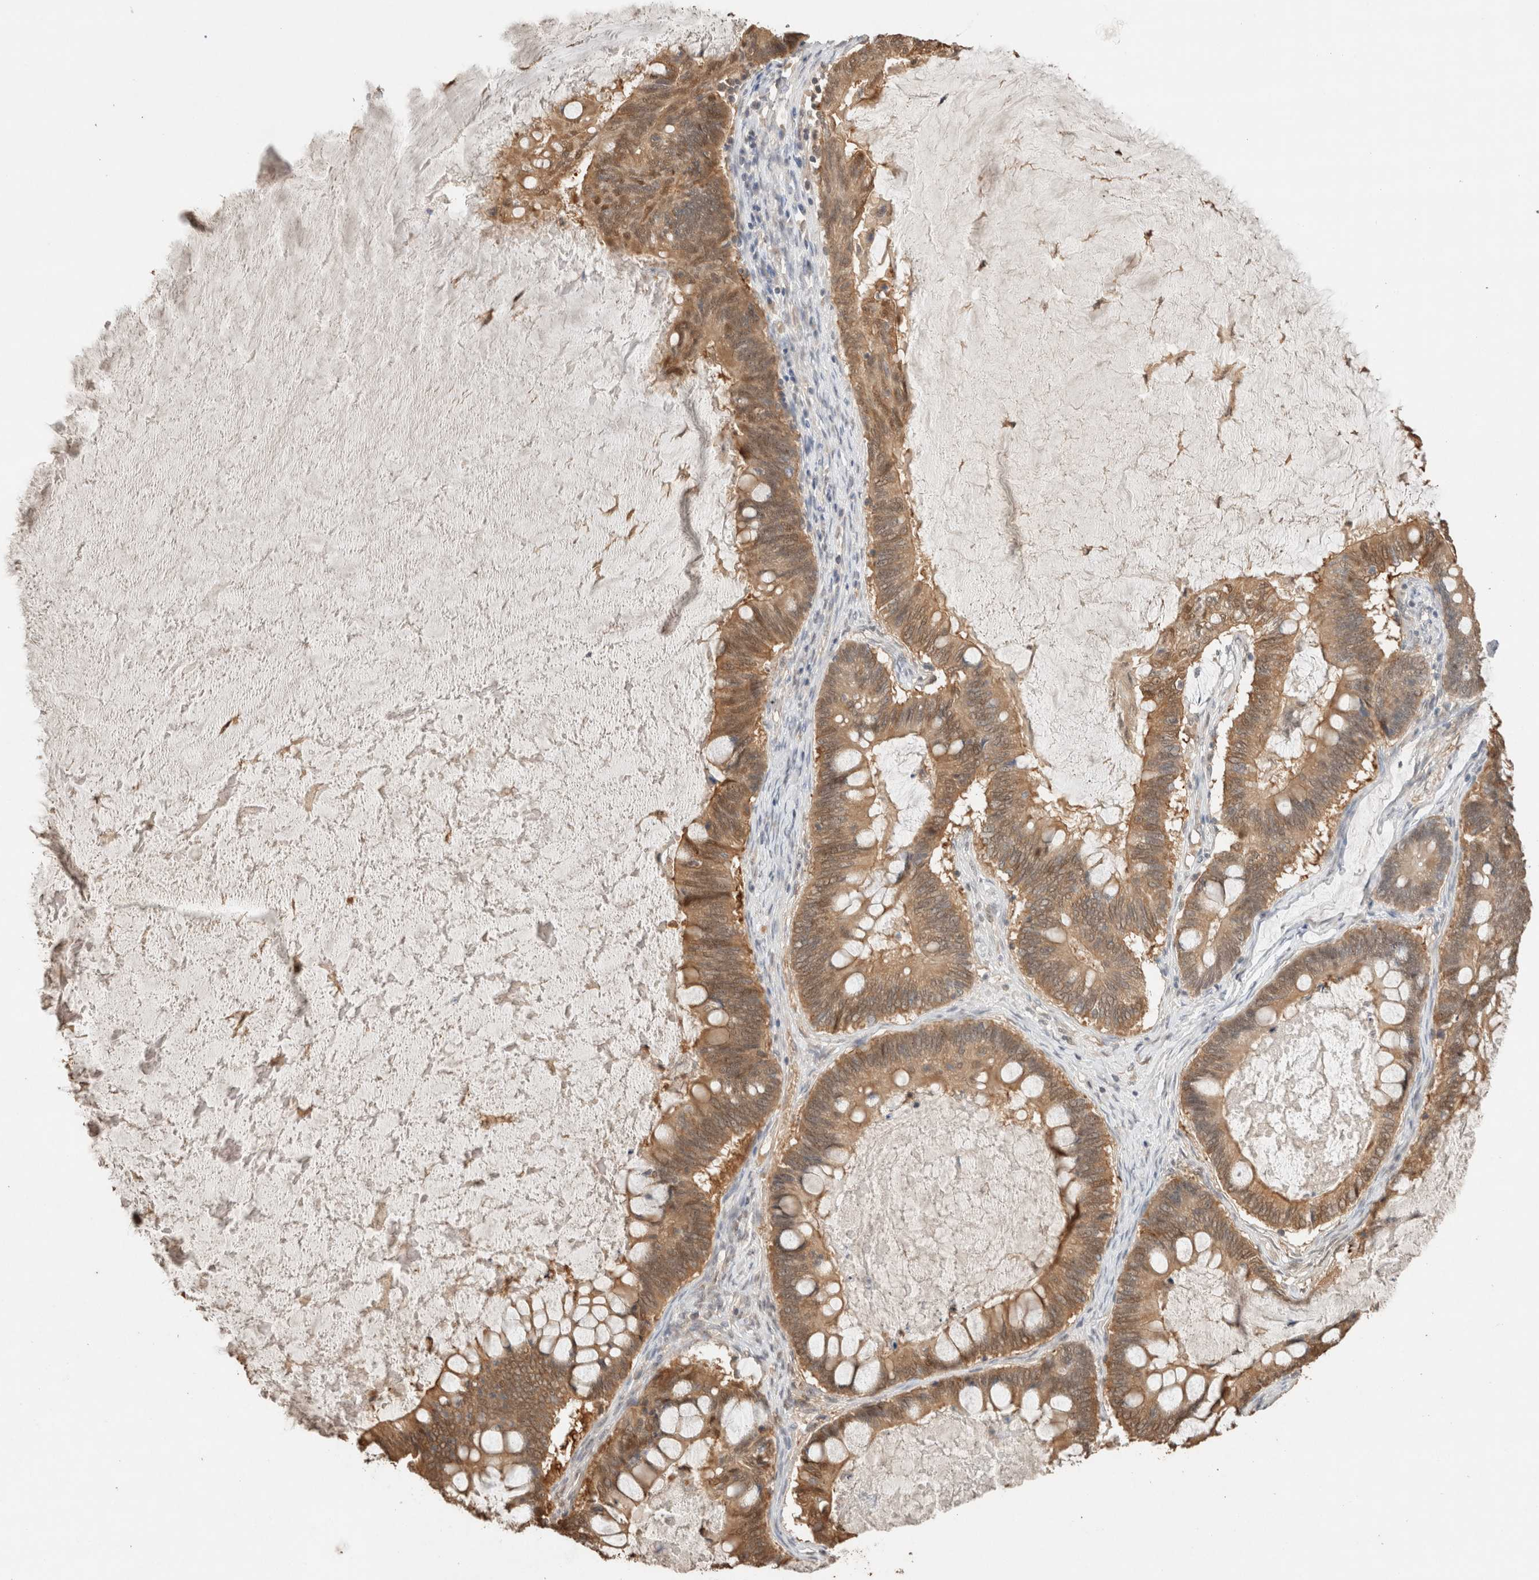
{"staining": {"intensity": "moderate", "quantity": ">75%", "location": "cytoplasmic/membranous,nuclear"}, "tissue": "ovarian cancer", "cell_type": "Tumor cells", "image_type": "cancer", "snomed": [{"axis": "morphology", "description": "Cystadenocarcinoma, mucinous, NOS"}, {"axis": "topography", "description": "Ovary"}], "caption": "Moderate cytoplasmic/membranous and nuclear protein staining is present in about >75% of tumor cells in ovarian cancer (mucinous cystadenocarcinoma). (brown staining indicates protein expression, while blue staining denotes nuclei).", "gene": "CA13", "patient": {"sex": "female", "age": 61}}